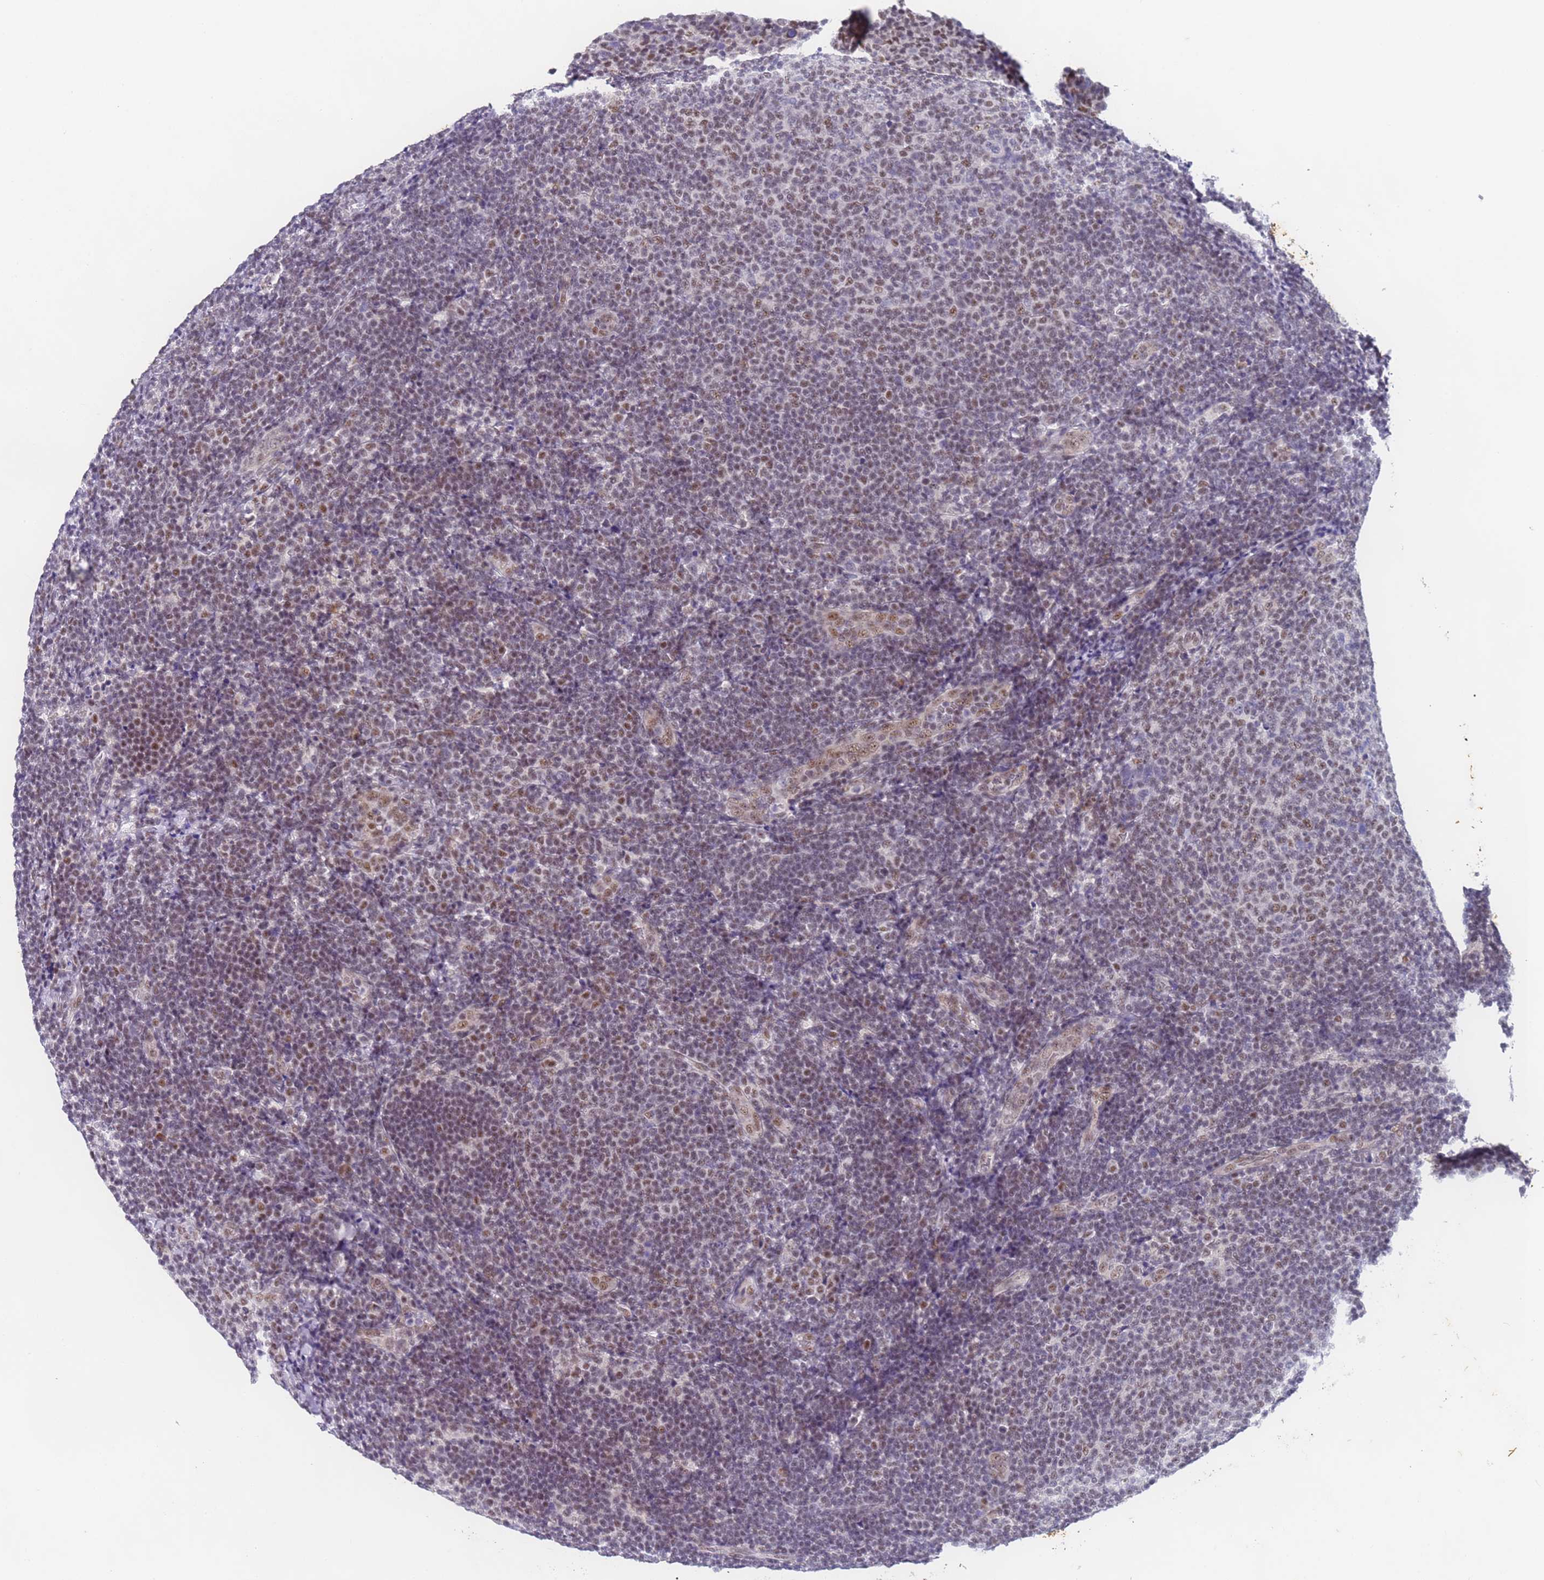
{"staining": {"intensity": "moderate", "quantity": "25%-75%", "location": "nuclear"}, "tissue": "lymphoma", "cell_type": "Tumor cells", "image_type": "cancer", "snomed": [{"axis": "morphology", "description": "Malignant lymphoma, non-Hodgkin's type, Low grade"}, {"axis": "topography", "description": "Lymph node"}], "caption": "IHC (DAB (3,3'-diaminobenzidine)) staining of human low-grade malignant lymphoma, non-Hodgkin's type shows moderate nuclear protein staining in approximately 25%-75% of tumor cells.", "gene": "FNBP4", "patient": {"sex": "male", "age": 66}}